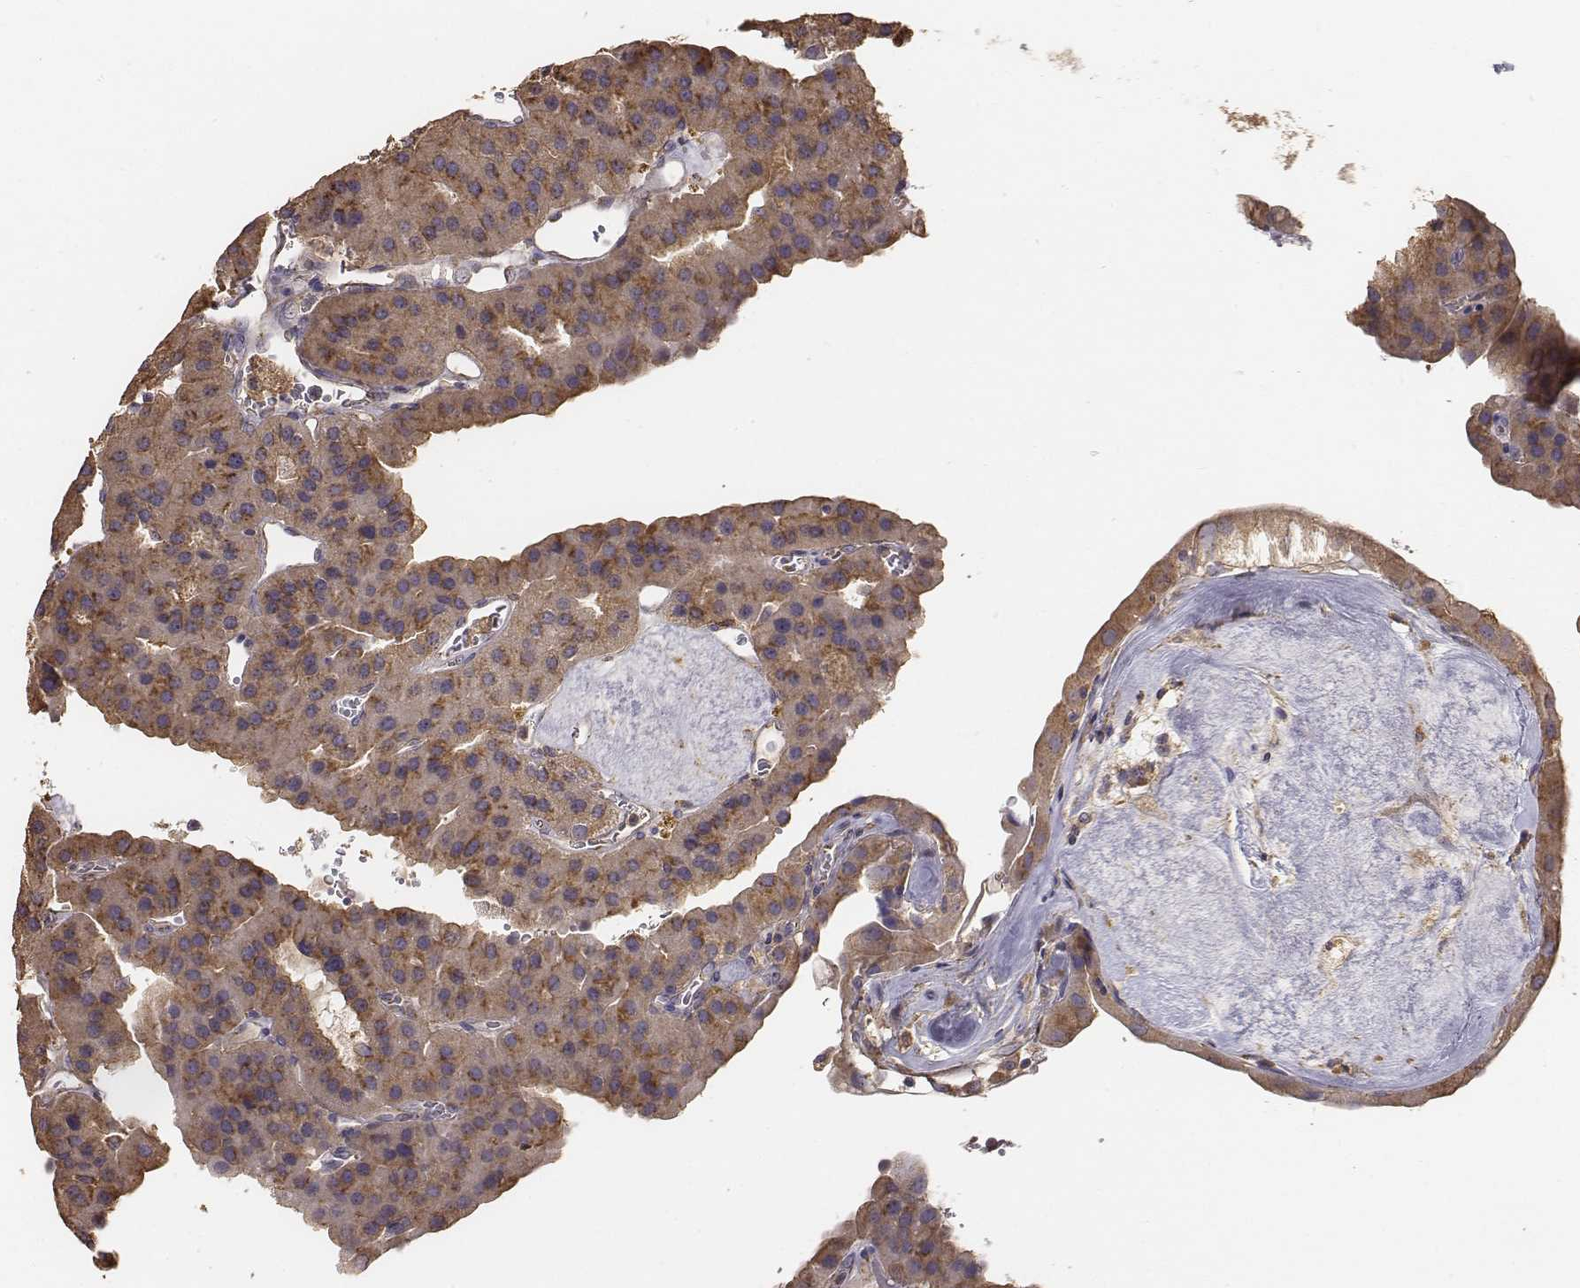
{"staining": {"intensity": "moderate", "quantity": ">75%", "location": "cytoplasmic/membranous"}, "tissue": "parathyroid gland", "cell_type": "Glandular cells", "image_type": "normal", "snomed": [{"axis": "morphology", "description": "Normal tissue, NOS"}, {"axis": "morphology", "description": "Adenoma, NOS"}, {"axis": "topography", "description": "Parathyroid gland"}], "caption": "High-power microscopy captured an IHC histopathology image of unremarkable parathyroid gland, revealing moderate cytoplasmic/membranous staining in approximately >75% of glandular cells. The staining was performed using DAB to visualize the protein expression in brown, while the nuclei were stained in blue with hematoxylin (Magnification: 20x).", "gene": "AP1B1", "patient": {"sex": "female", "age": 86}}